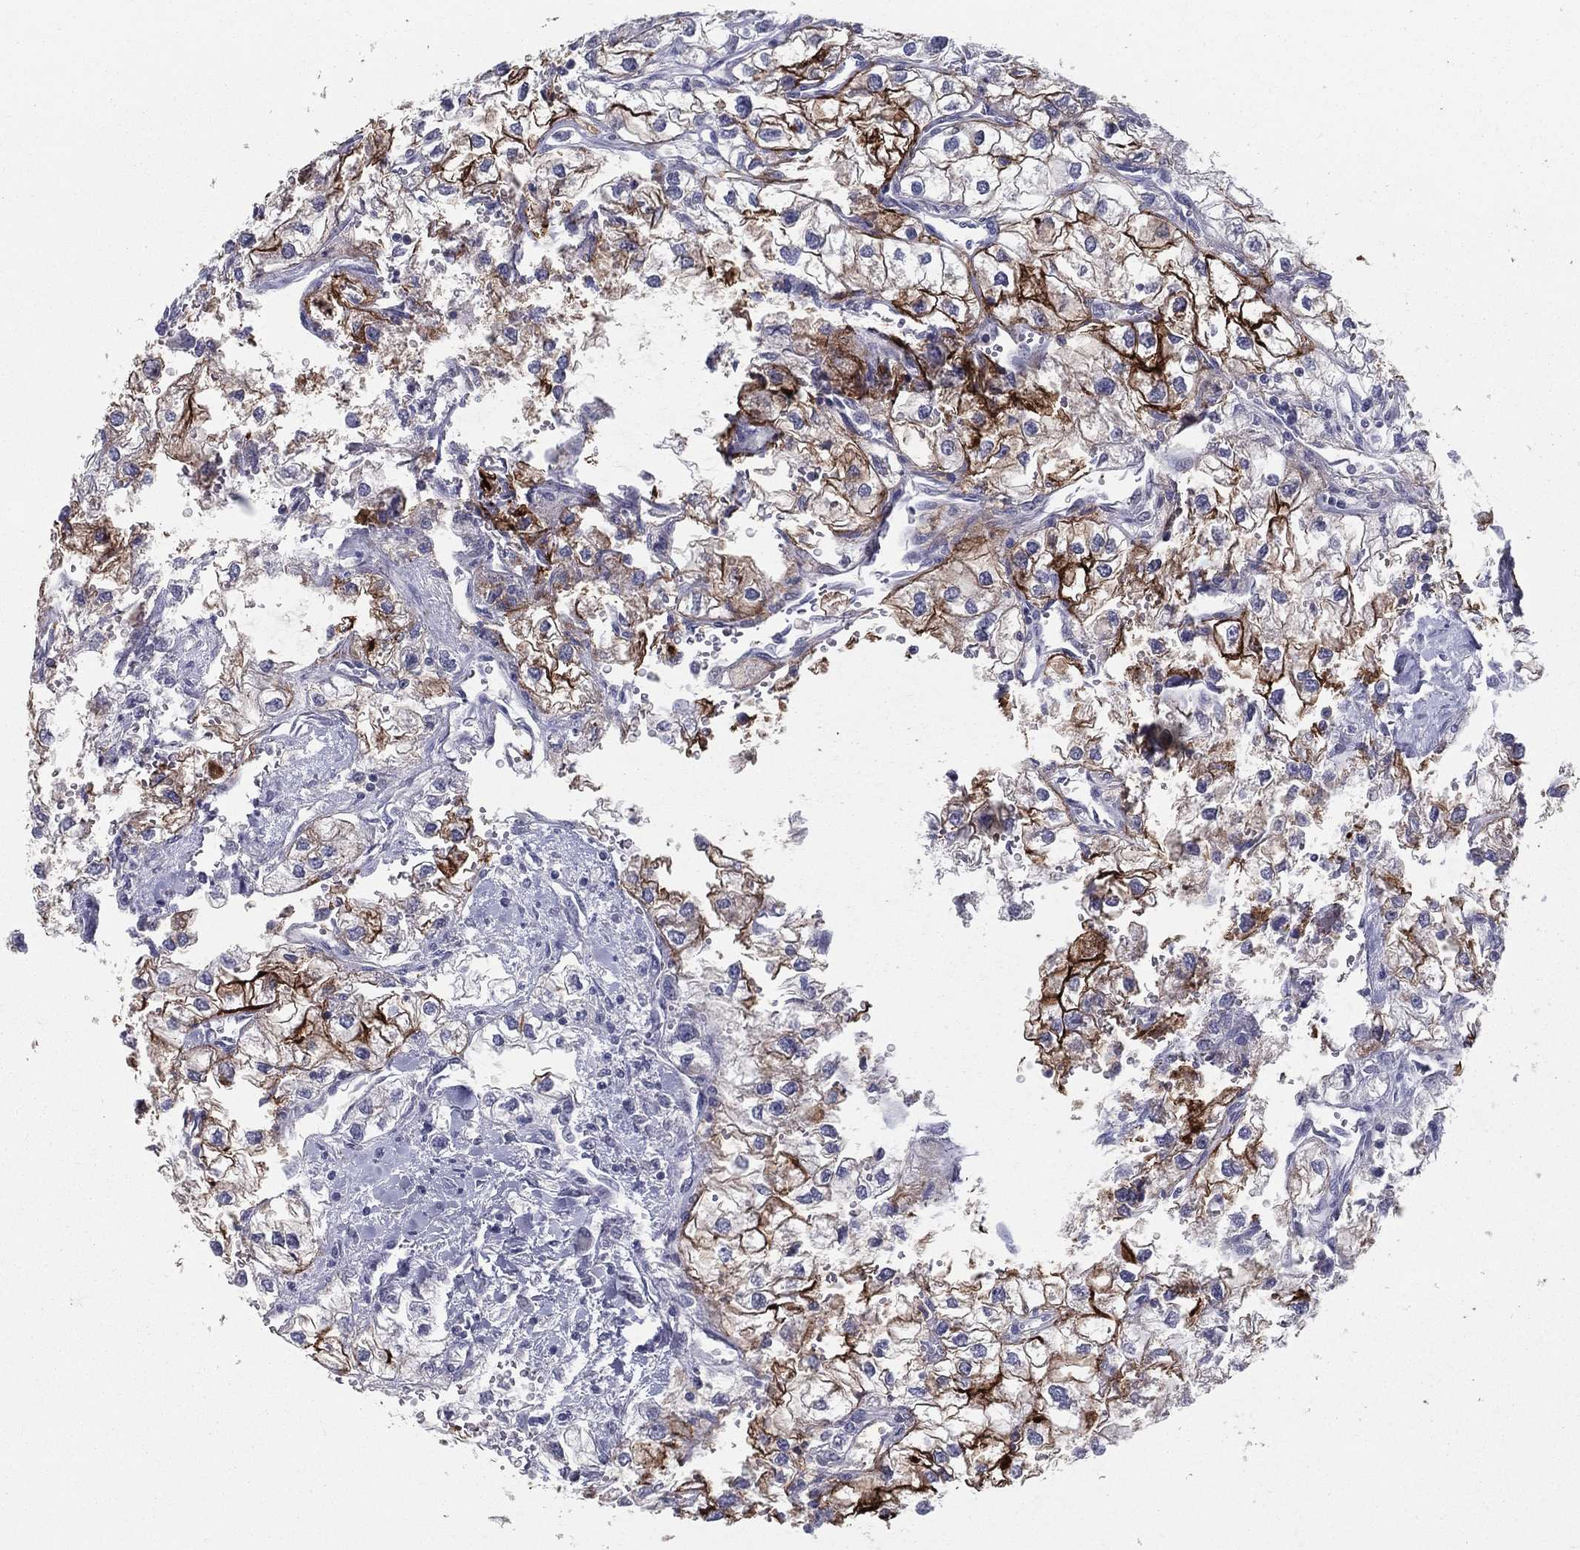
{"staining": {"intensity": "strong", "quantity": "25%-75%", "location": "cytoplasmic/membranous"}, "tissue": "renal cancer", "cell_type": "Tumor cells", "image_type": "cancer", "snomed": [{"axis": "morphology", "description": "Adenocarcinoma, NOS"}, {"axis": "topography", "description": "Kidney"}], "caption": "Immunohistochemical staining of renal cancer (adenocarcinoma) exhibits high levels of strong cytoplasmic/membranous expression in approximately 25%-75% of tumor cells.", "gene": "ACE2", "patient": {"sex": "male", "age": 59}}